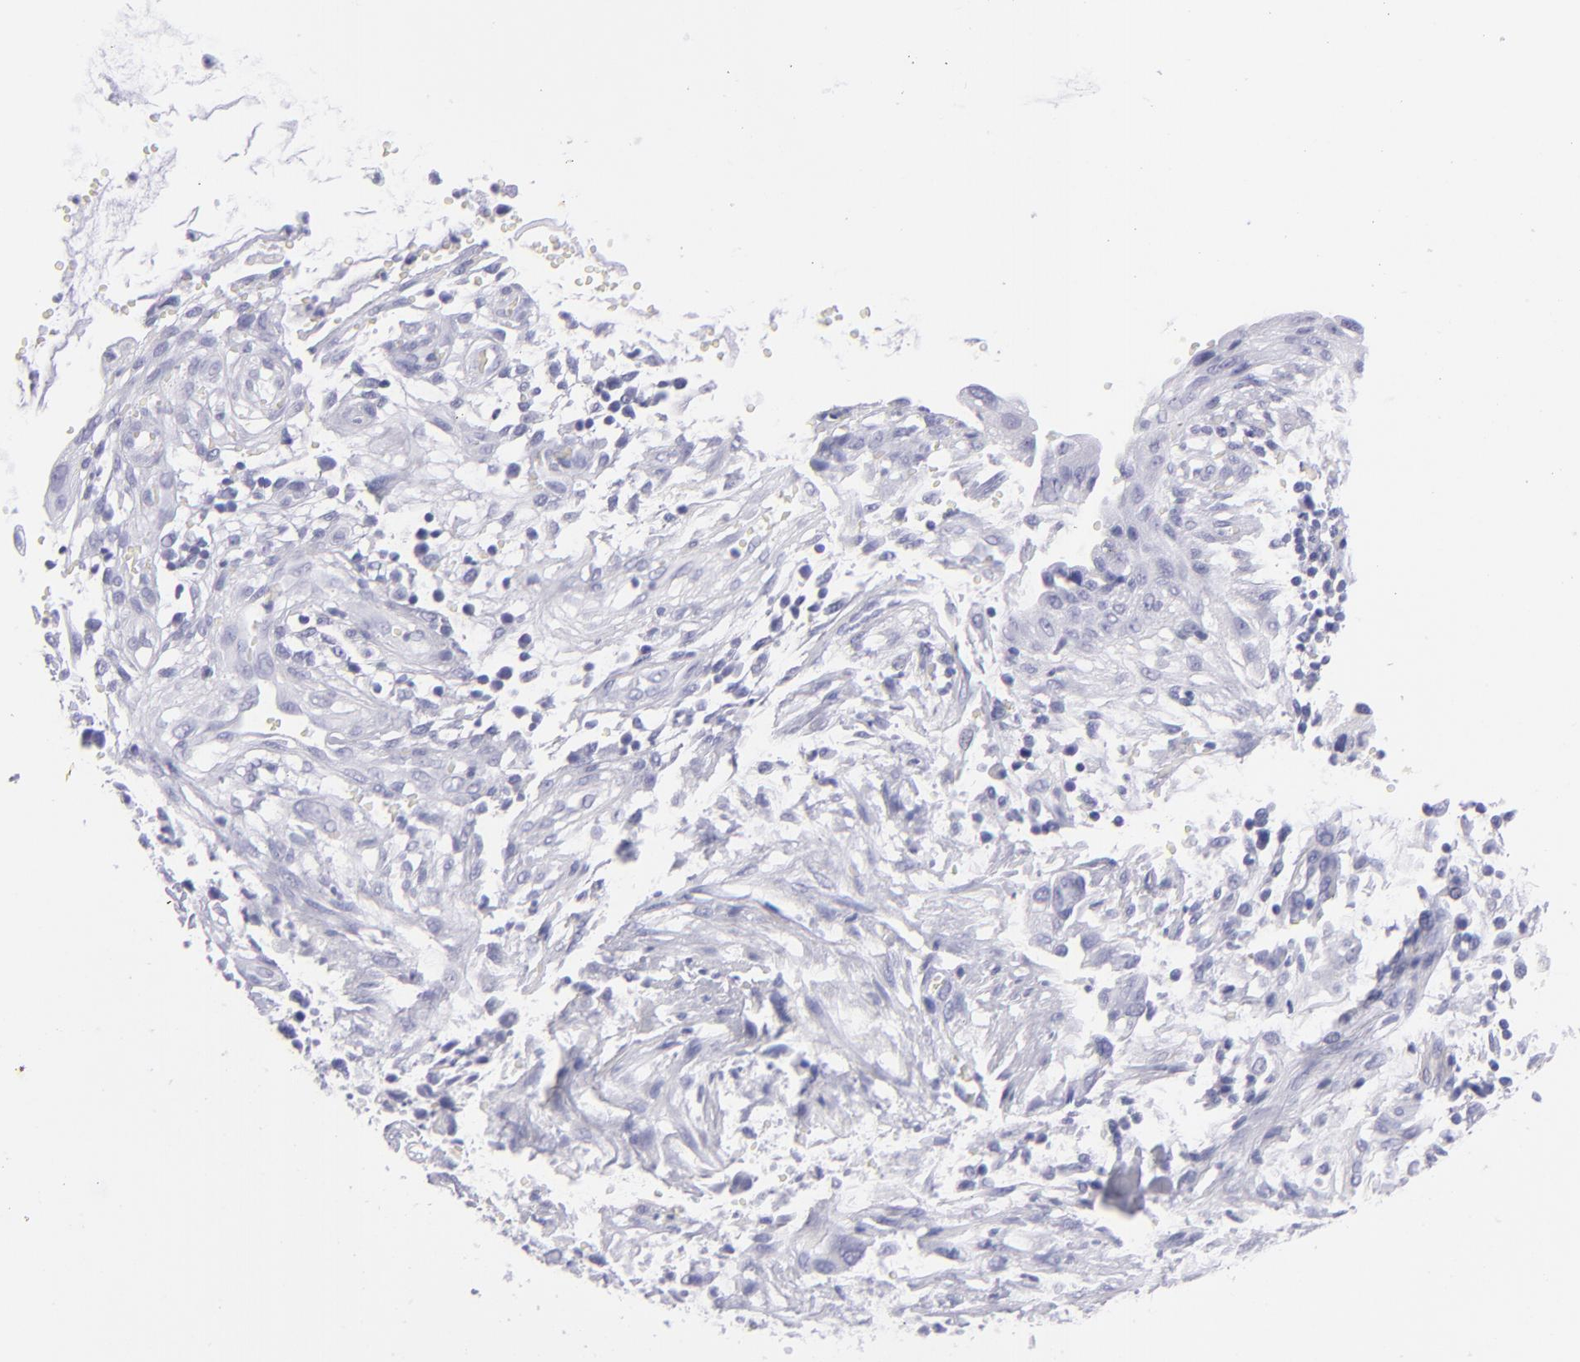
{"staining": {"intensity": "negative", "quantity": "none", "location": "none"}, "tissue": "cervical cancer", "cell_type": "Tumor cells", "image_type": "cancer", "snomed": [{"axis": "morphology", "description": "Normal tissue, NOS"}, {"axis": "morphology", "description": "Squamous cell carcinoma, NOS"}, {"axis": "topography", "description": "Cervix"}], "caption": "Tumor cells show no significant protein expression in cervical squamous cell carcinoma.", "gene": "PRPH", "patient": {"sex": "female", "age": 45}}